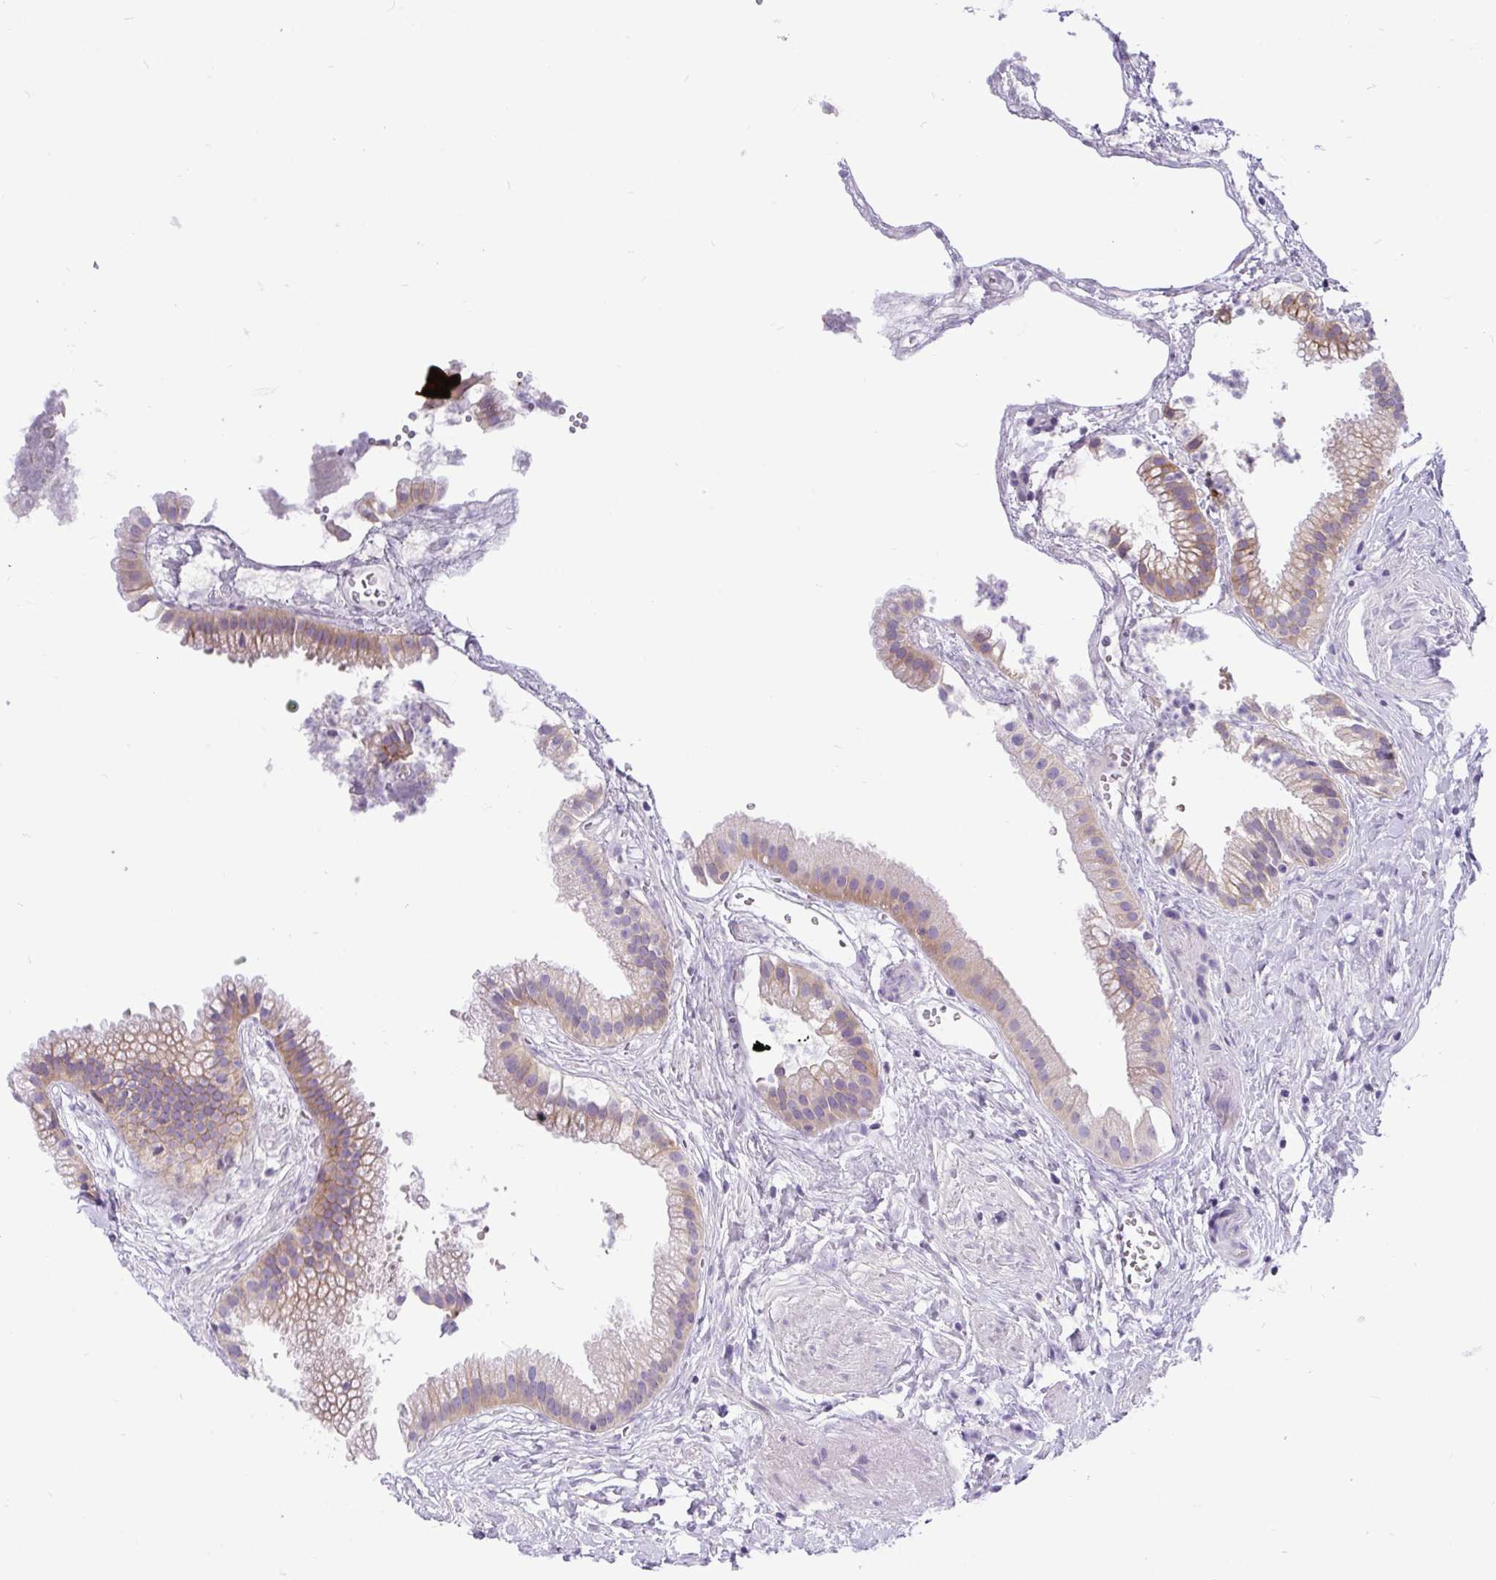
{"staining": {"intensity": "moderate", "quantity": "<25%", "location": "cytoplasmic/membranous"}, "tissue": "gallbladder", "cell_type": "Glandular cells", "image_type": "normal", "snomed": [{"axis": "morphology", "description": "Normal tissue, NOS"}, {"axis": "topography", "description": "Gallbladder"}], "caption": "Glandular cells exhibit moderate cytoplasmic/membranous staining in approximately <25% of cells in unremarkable gallbladder. The staining was performed using DAB to visualize the protein expression in brown, while the nuclei were stained in blue with hematoxylin (Magnification: 20x).", "gene": "KIAA2013", "patient": {"sex": "female", "age": 63}}